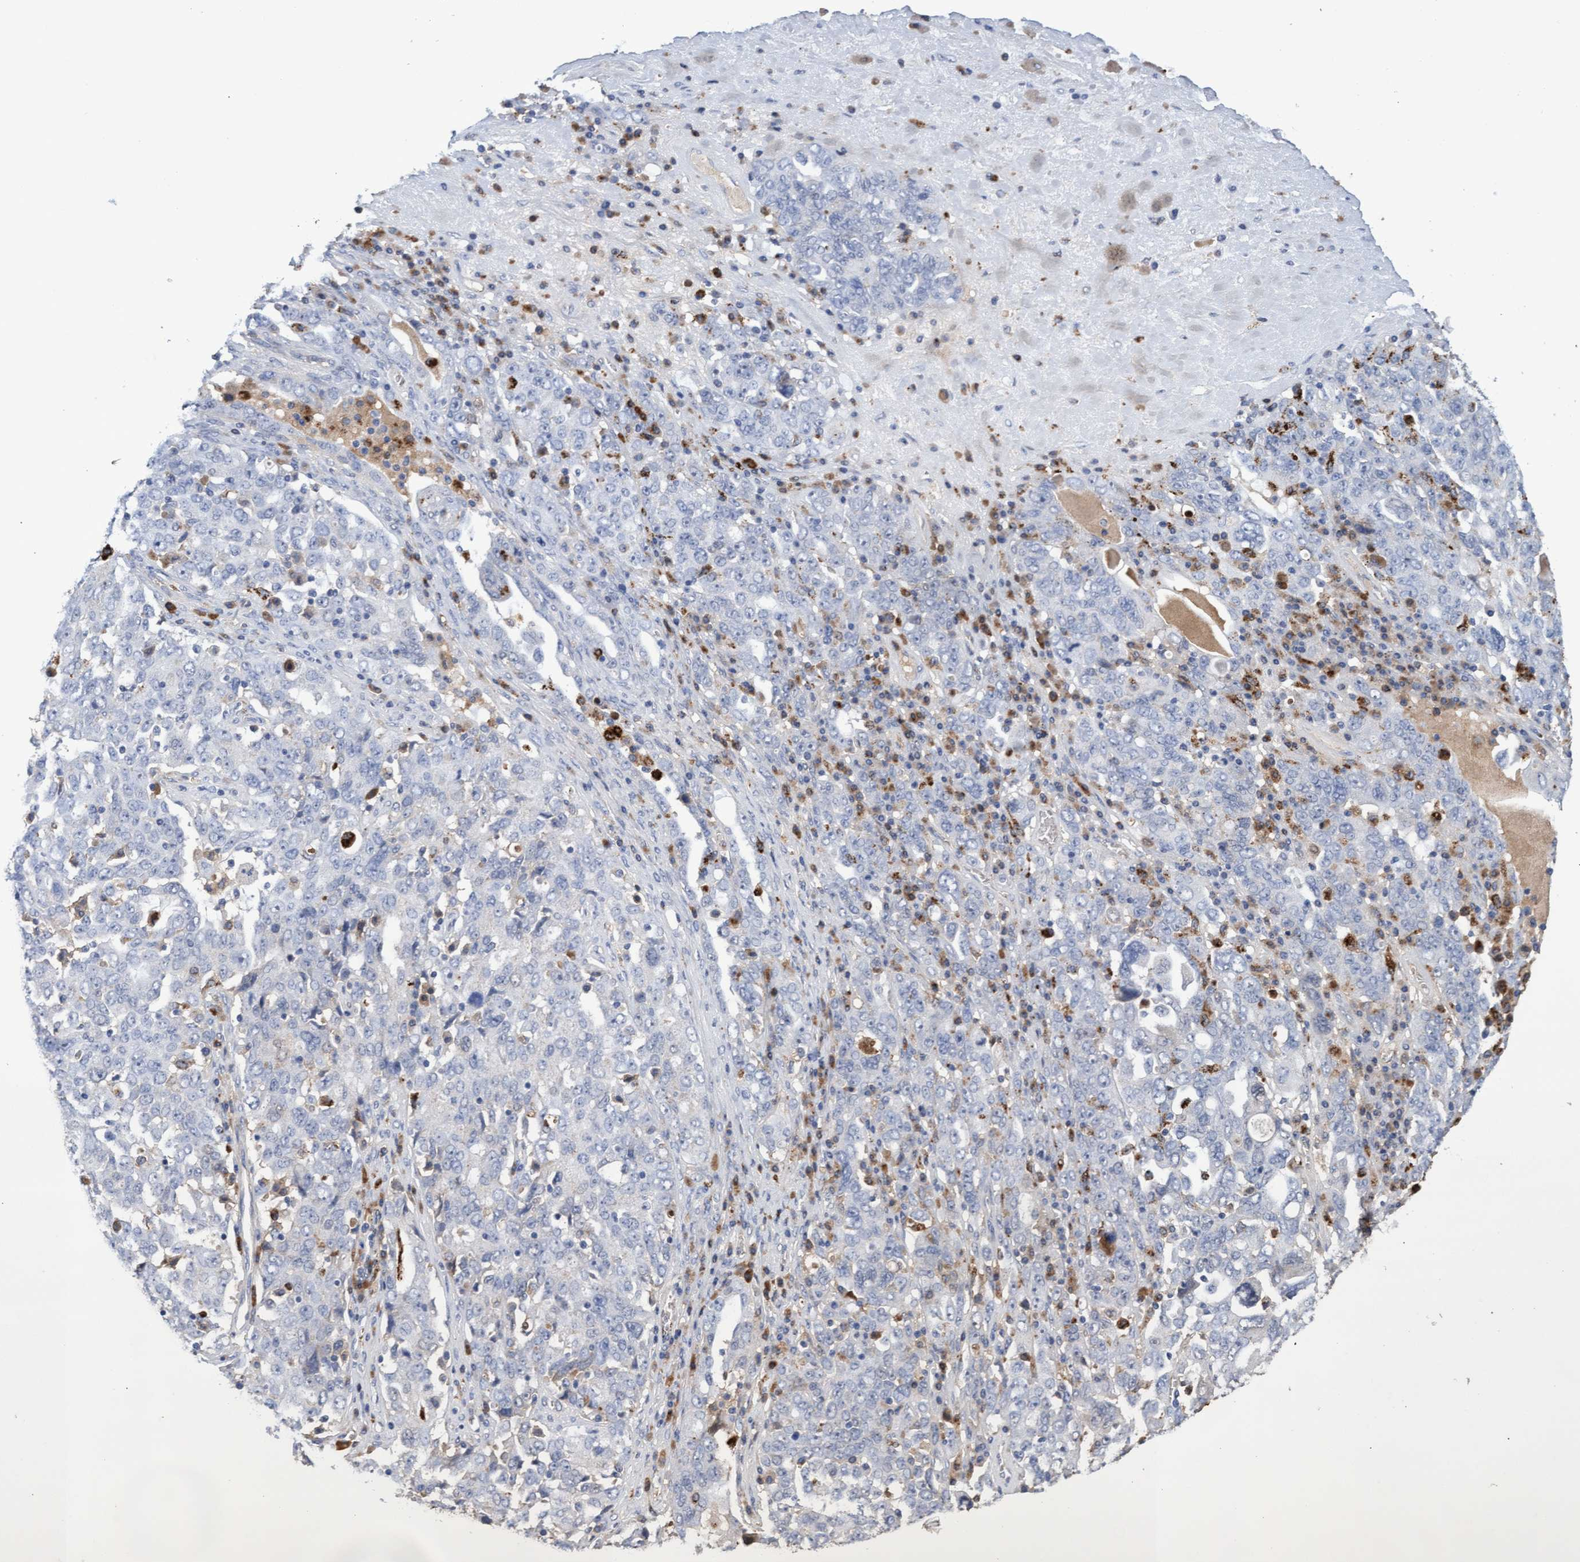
{"staining": {"intensity": "negative", "quantity": "none", "location": "none"}, "tissue": "ovarian cancer", "cell_type": "Tumor cells", "image_type": "cancer", "snomed": [{"axis": "morphology", "description": "Carcinoma, endometroid"}, {"axis": "topography", "description": "Ovary"}], "caption": "A photomicrograph of human ovarian endometroid carcinoma is negative for staining in tumor cells. (Stains: DAB (3,3'-diaminobenzidine) immunohistochemistry with hematoxylin counter stain, Microscopy: brightfield microscopy at high magnification).", "gene": "GPR39", "patient": {"sex": "female", "age": 62}}